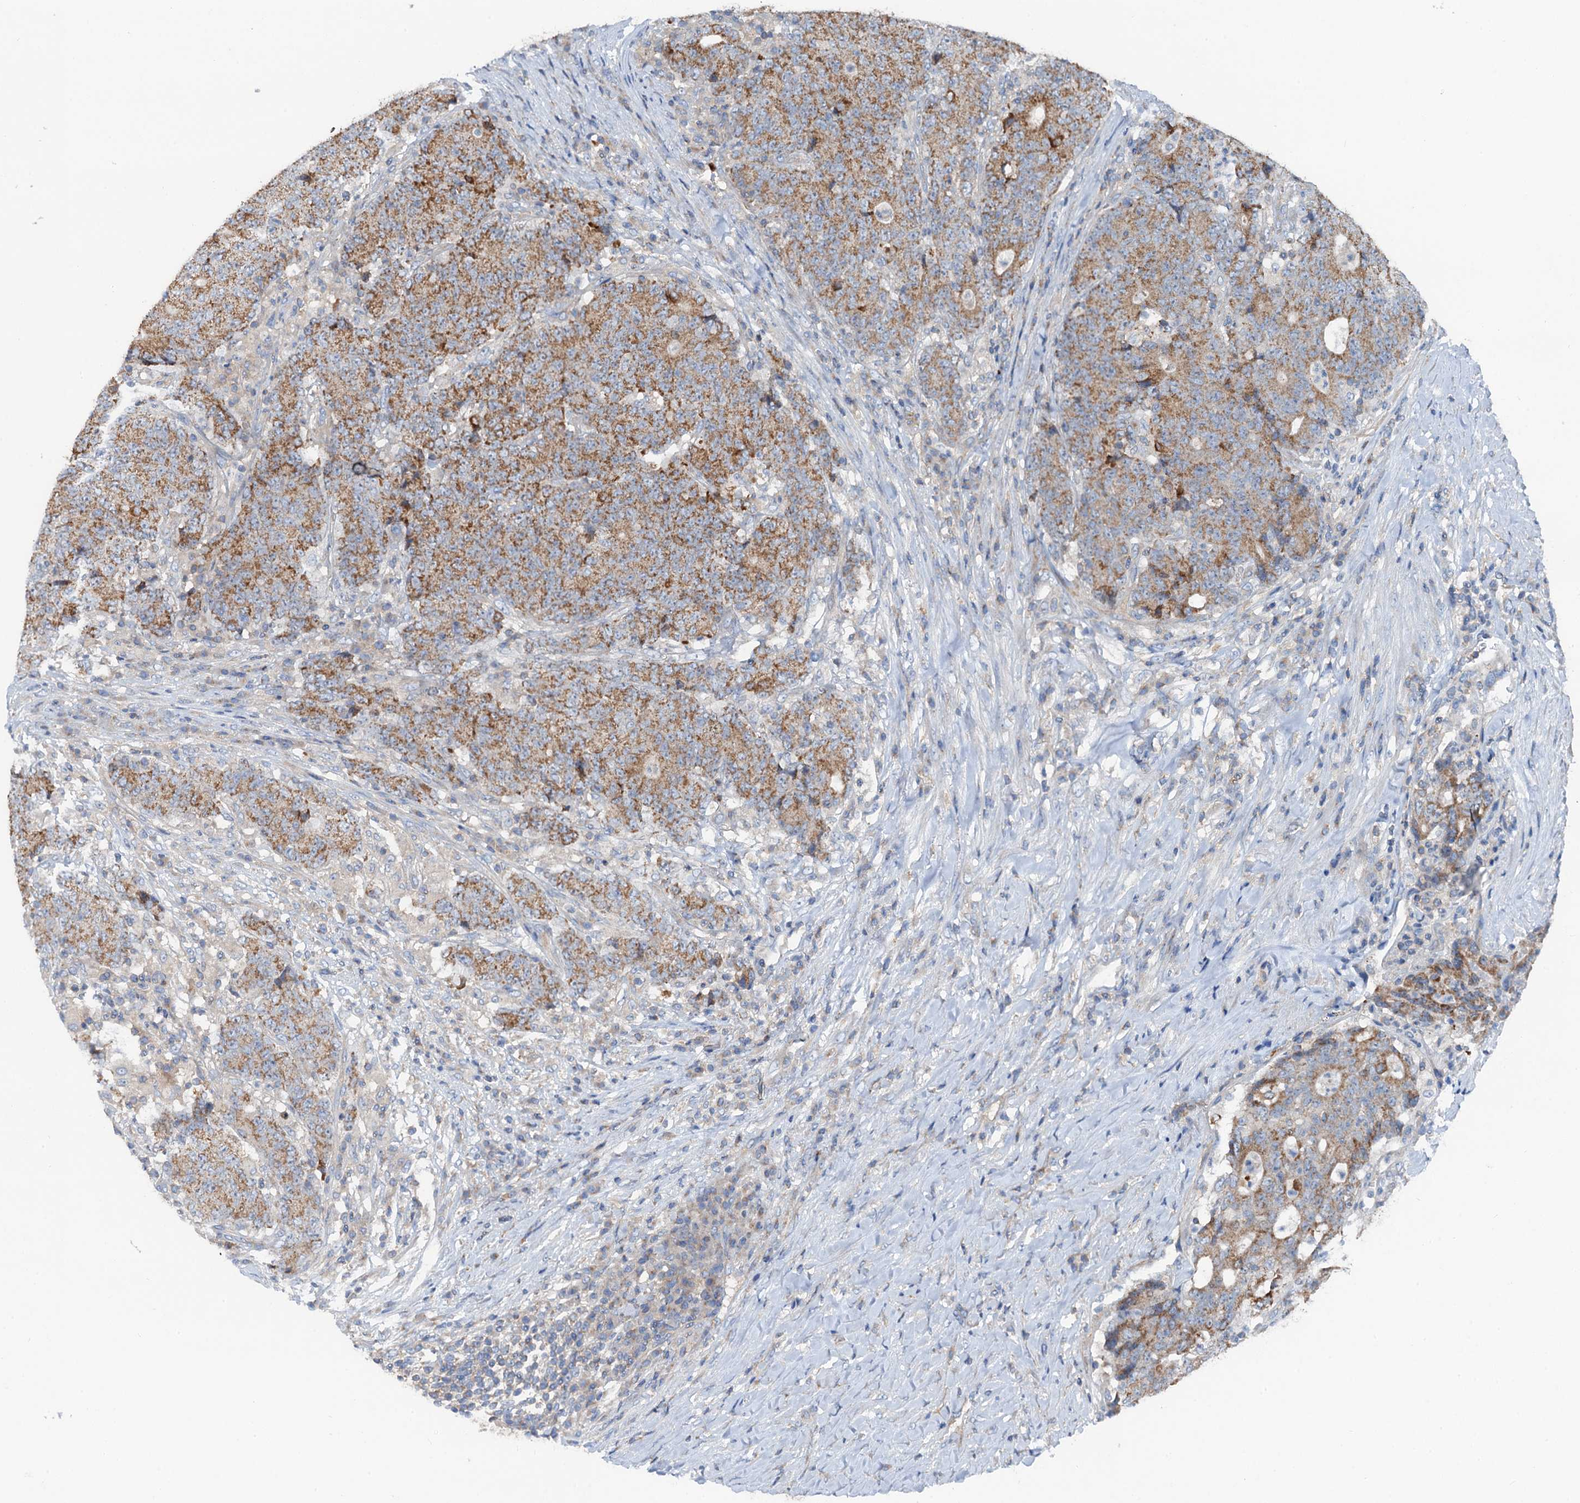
{"staining": {"intensity": "moderate", "quantity": ">75%", "location": "cytoplasmic/membranous"}, "tissue": "colorectal cancer", "cell_type": "Tumor cells", "image_type": "cancer", "snomed": [{"axis": "morphology", "description": "Adenocarcinoma, NOS"}, {"axis": "topography", "description": "Colon"}], "caption": "IHC of adenocarcinoma (colorectal) shows medium levels of moderate cytoplasmic/membranous staining in about >75% of tumor cells. The staining is performed using DAB (3,3'-diaminobenzidine) brown chromogen to label protein expression. The nuclei are counter-stained blue using hematoxylin.", "gene": "ANKRD26", "patient": {"sex": "female", "age": 75}}